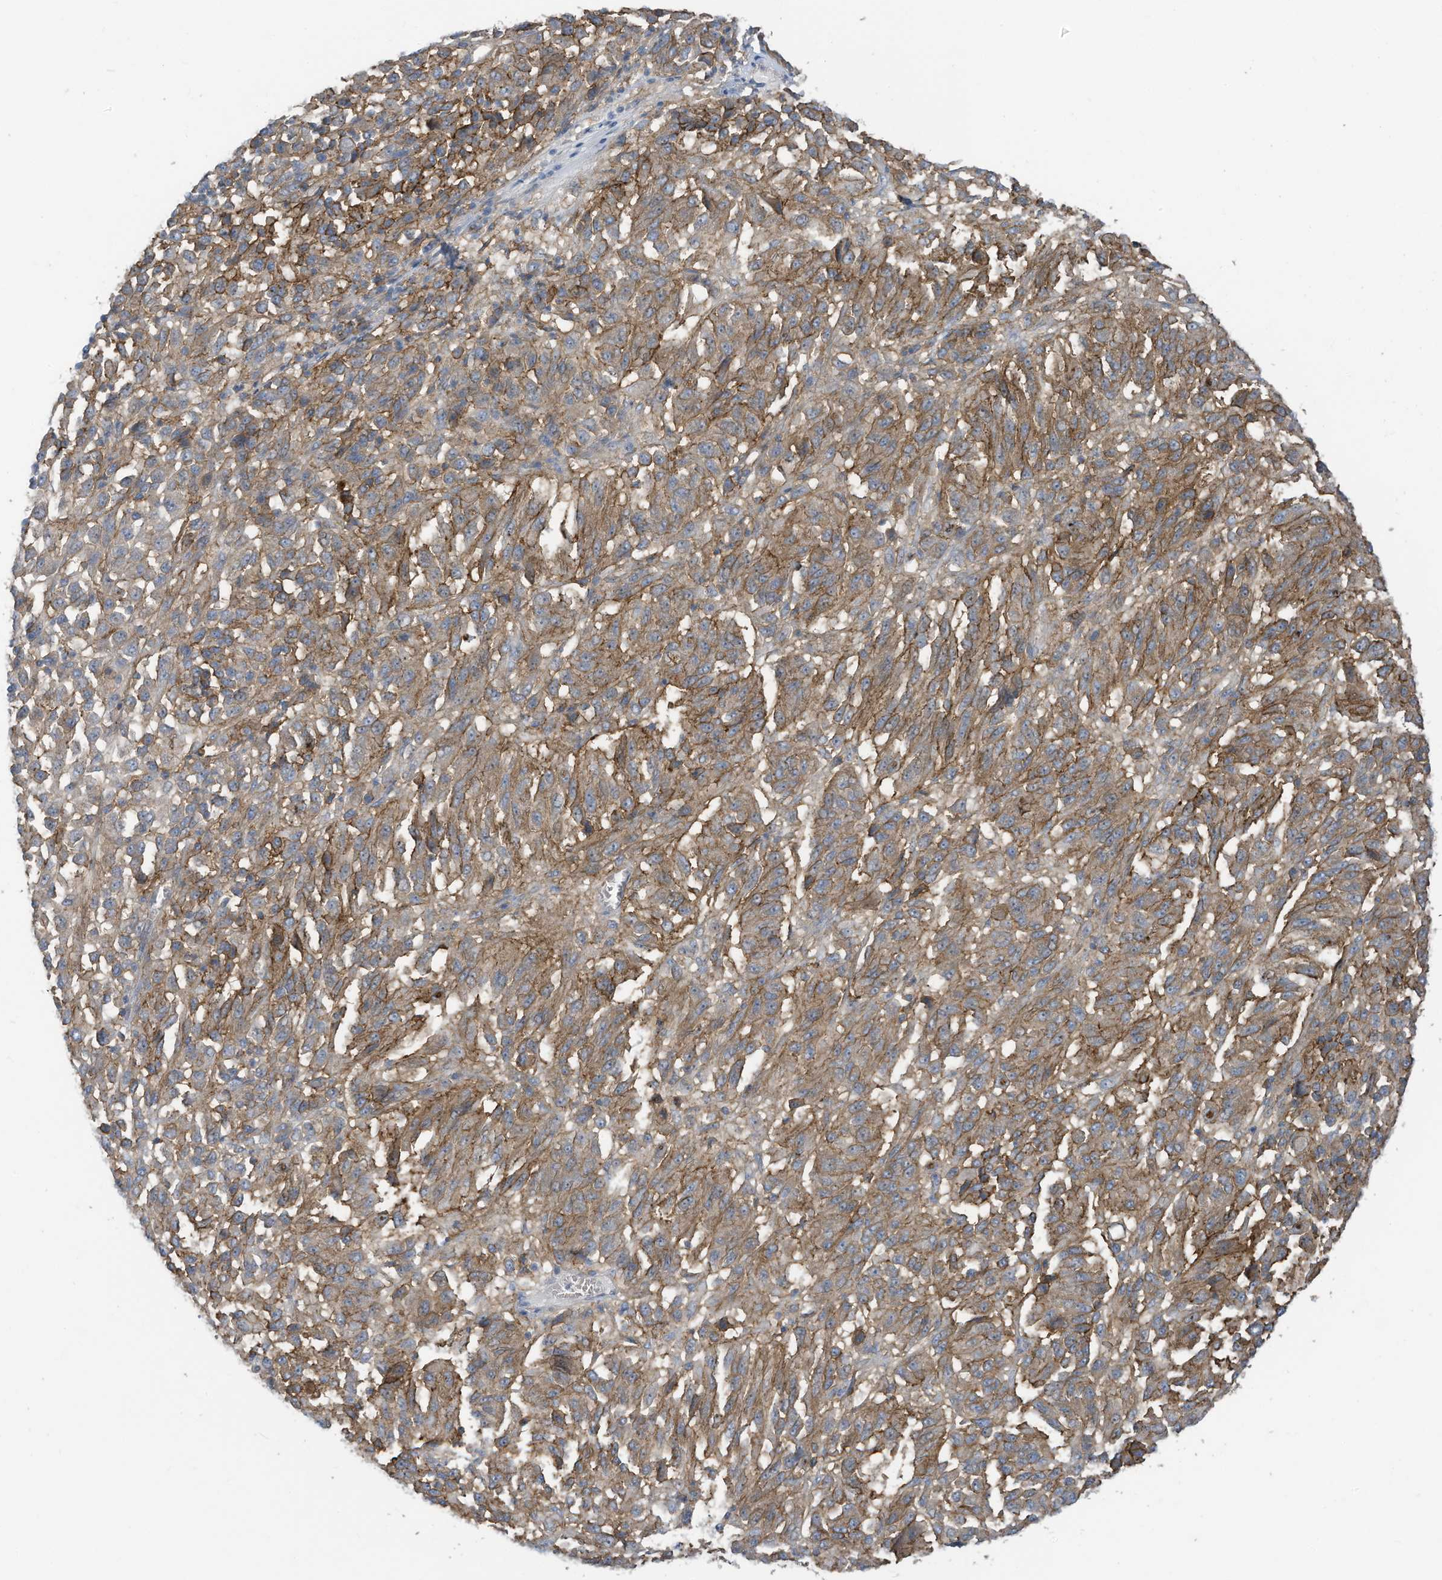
{"staining": {"intensity": "moderate", "quantity": ">75%", "location": "cytoplasmic/membranous"}, "tissue": "melanoma", "cell_type": "Tumor cells", "image_type": "cancer", "snomed": [{"axis": "morphology", "description": "Malignant melanoma, Metastatic site"}, {"axis": "topography", "description": "Lung"}], "caption": "Moderate cytoplasmic/membranous positivity for a protein is seen in approximately >75% of tumor cells of melanoma using IHC.", "gene": "SLC1A5", "patient": {"sex": "male", "age": 64}}